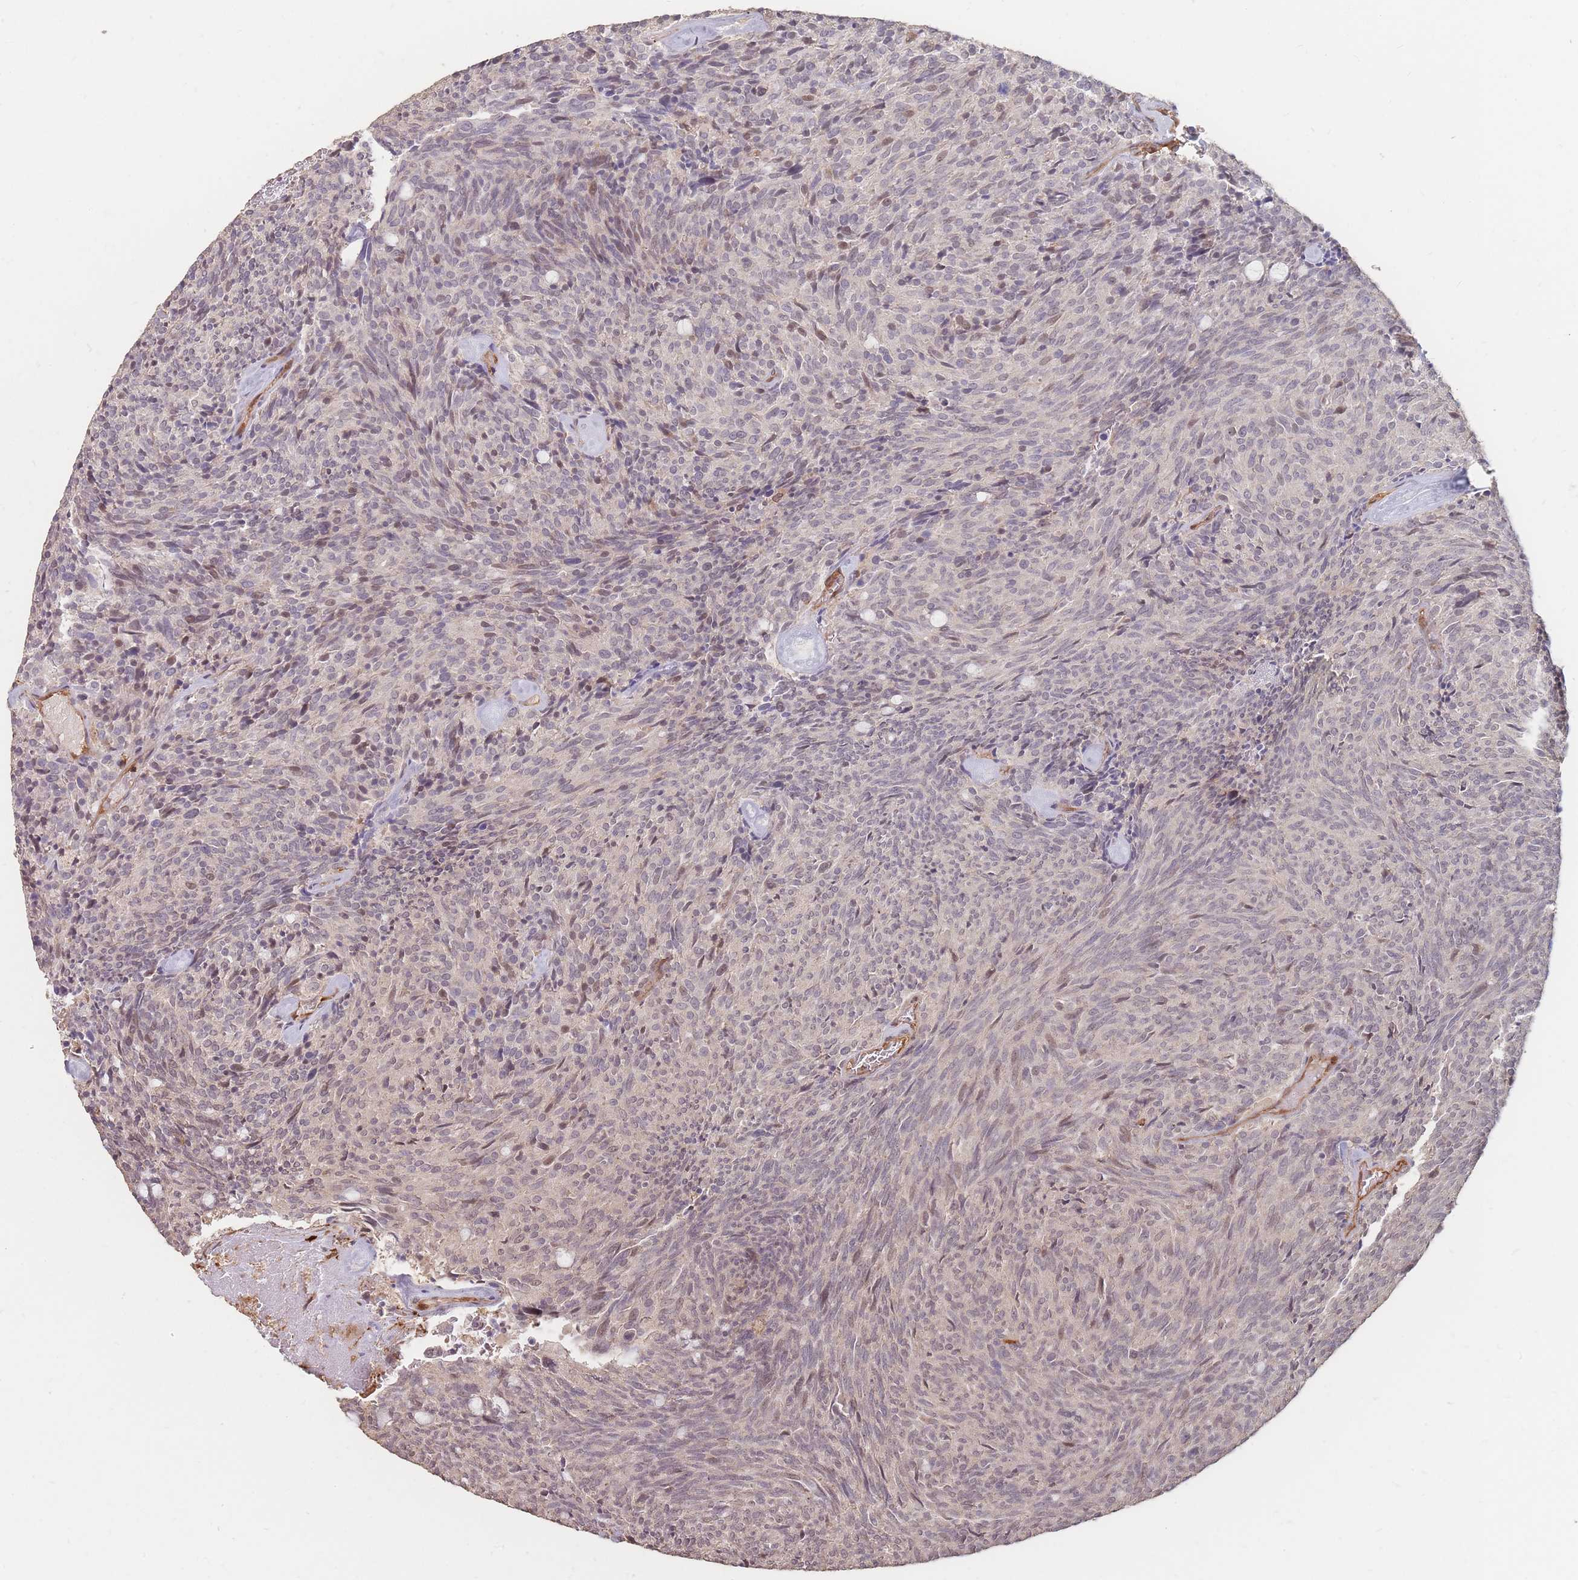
{"staining": {"intensity": "negative", "quantity": "none", "location": "none"}, "tissue": "carcinoid", "cell_type": "Tumor cells", "image_type": "cancer", "snomed": [{"axis": "morphology", "description": "Carcinoid, malignant, NOS"}, {"axis": "topography", "description": "Pancreas"}], "caption": "Tumor cells are negative for brown protein staining in carcinoid.", "gene": "PLS3", "patient": {"sex": "female", "age": 54}}